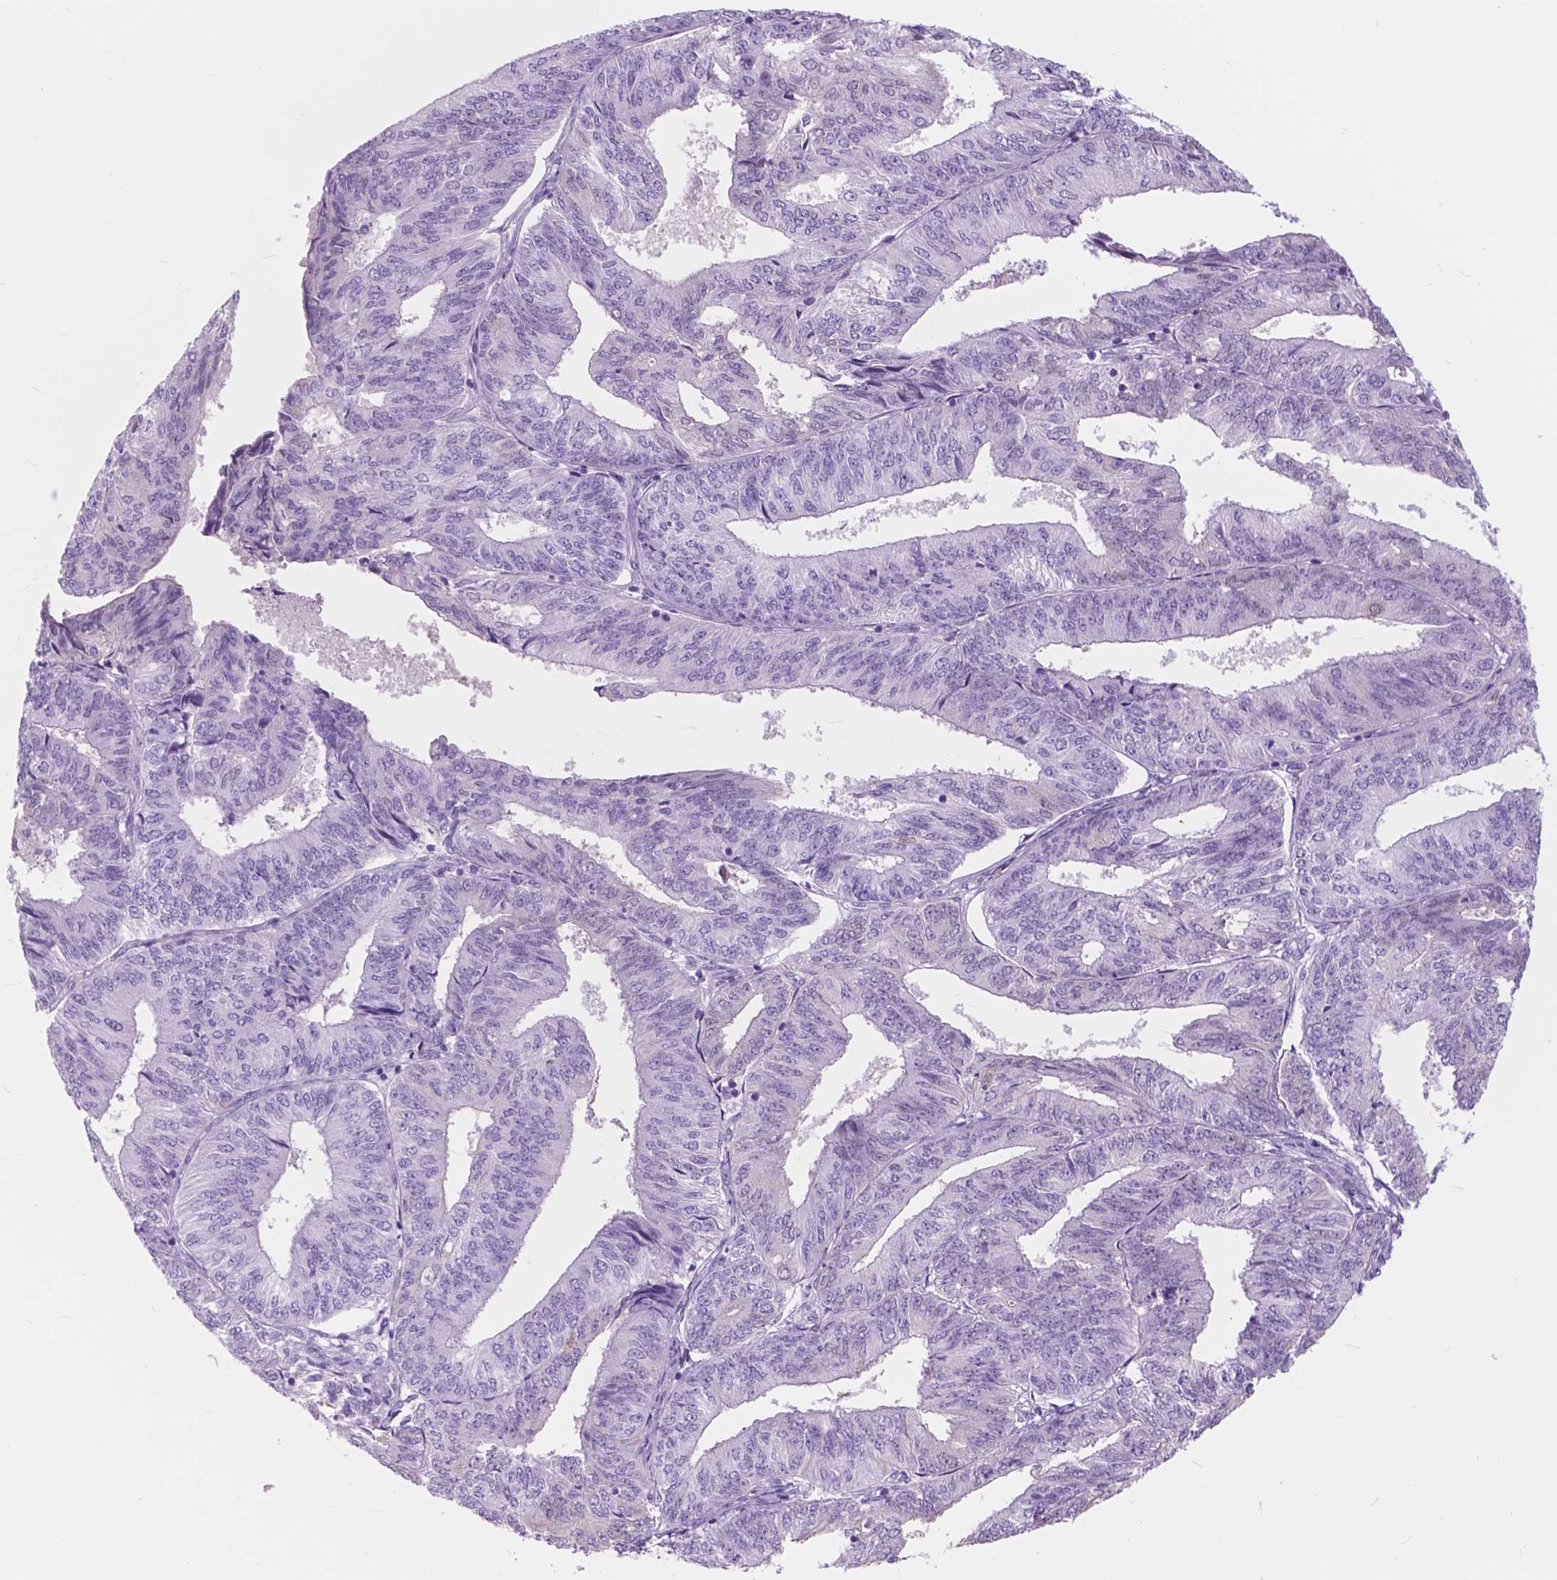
{"staining": {"intensity": "negative", "quantity": "none", "location": "none"}, "tissue": "endometrial cancer", "cell_type": "Tumor cells", "image_type": "cancer", "snomed": [{"axis": "morphology", "description": "Adenocarcinoma, NOS"}, {"axis": "topography", "description": "Endometrium"}], "caption": "There is no significant staining in tumor cells of endometrial adenocarcinoma. The staining is performed using DAB brown chromogen with nuclei counter-stained in using hematoxylin.", "gene": "FXYD2", "patient": {"sex": "female", "age": 58}}